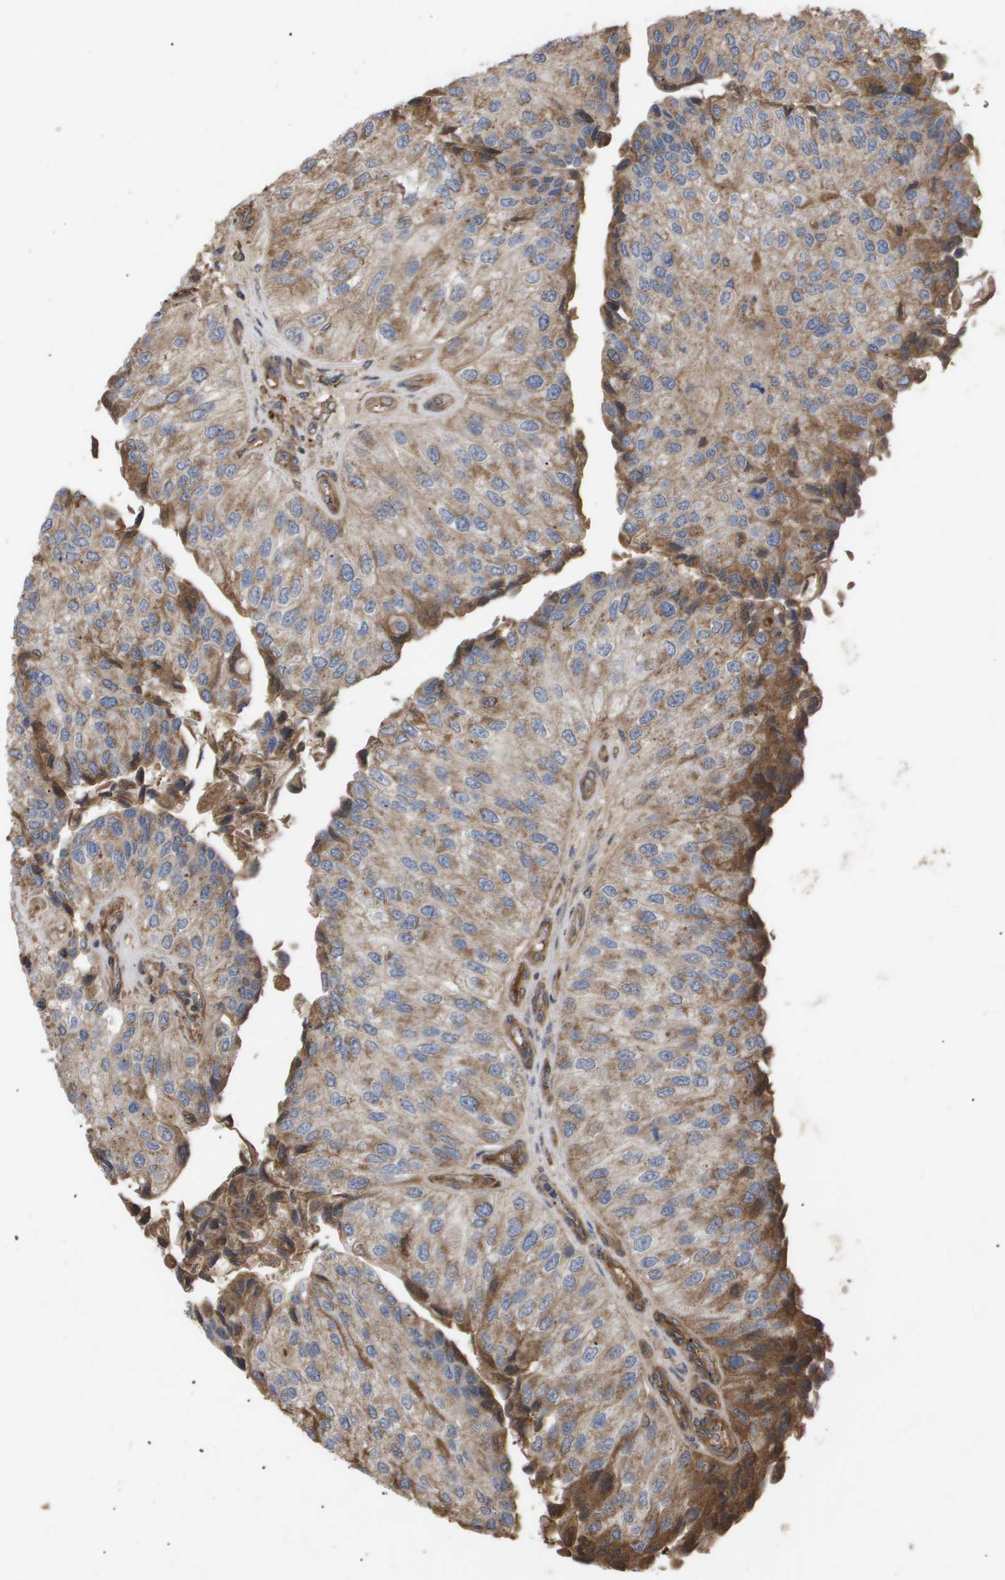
{"staining": {"intensity": "moderate", "quantity": ">75%", "location": "cytoplasmic/membranous"}, "tissue": "urothelial cancer", "cell_type": "Tumor cells", "image_type": "cancer", "snomed": [{"axis": "morphology", "description": "Urothelial carcinoma, High grade"}, {"axis": "topography", "description": "Kidney"}, {"axis": "topography", "description": "Urinary bladder"}], "caption": "This micrograph shows immunohistochemistry (IHC) staining of urothelial cancer, with medium moderate cytoplasmic/membranous expression in approximately >75% of tumor cells.", "gene": "TNS1", "patient": {"sex": "male", "age": 77}}